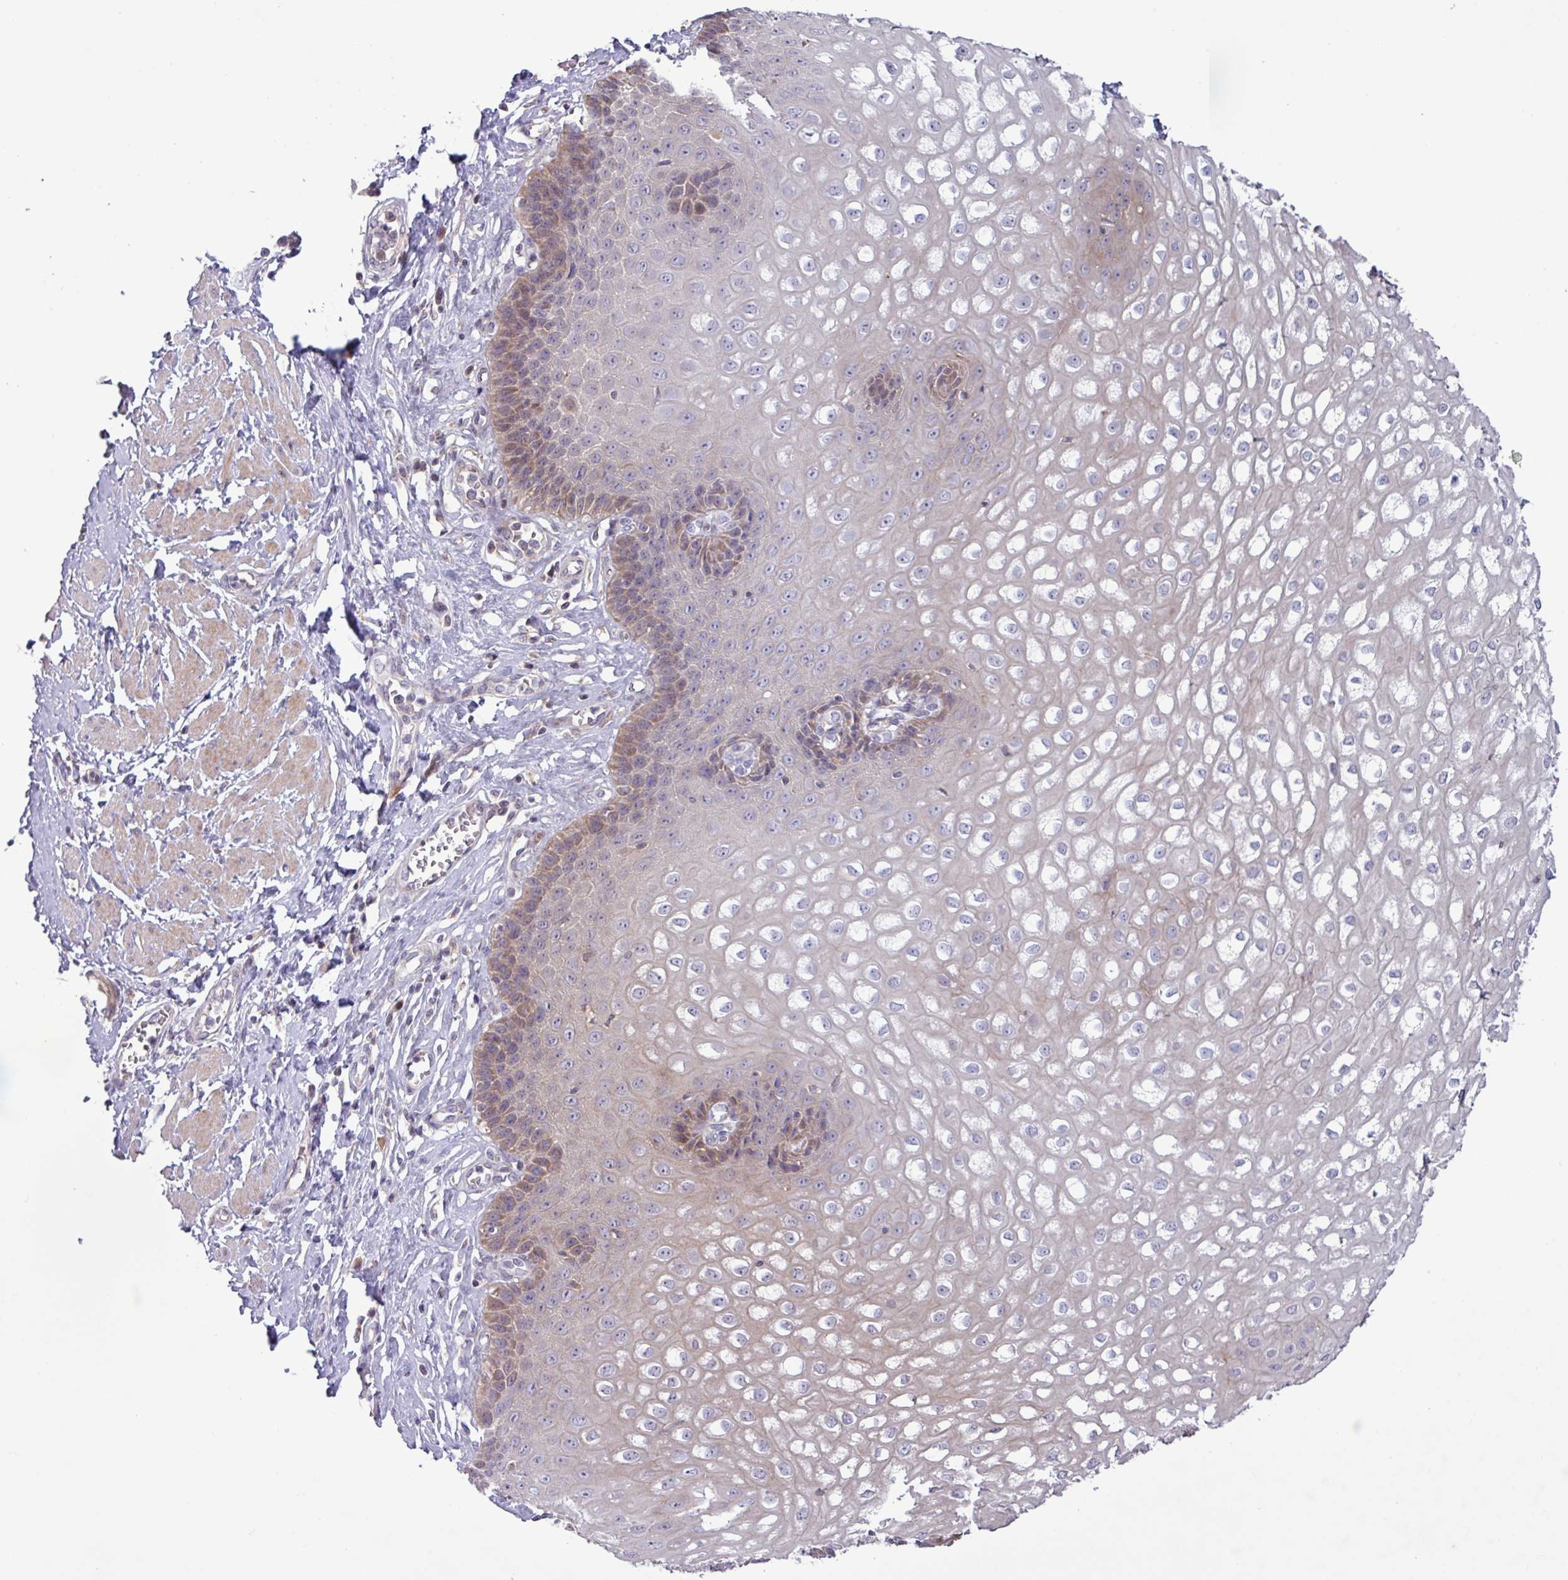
{"staining": {"intensity": "weak", "quantity": "25%-75%", "location": "cytoplasmic/membranous"}, "tissue": "esophagus", "cell_type": "Squamous epithelial cells", "image_type": "normal", "snomed": [{"axis": "morphology", "description": "Normal tissue, NOS"}, {"axis": "topography", "description": "Esophagus"}], "caption": "Immunohistochemistry micrograph of benign esophagus: human esophagus stained using IHC demonstrates low levels of weak protein expression localized specifically in the cytoplasmic/membranous of squamous epithelial cells, appearing as a cytoplasmic/membranous brown color.", "gene": "TNFSF12", "patient": {"sex": "male", "age": 67}}